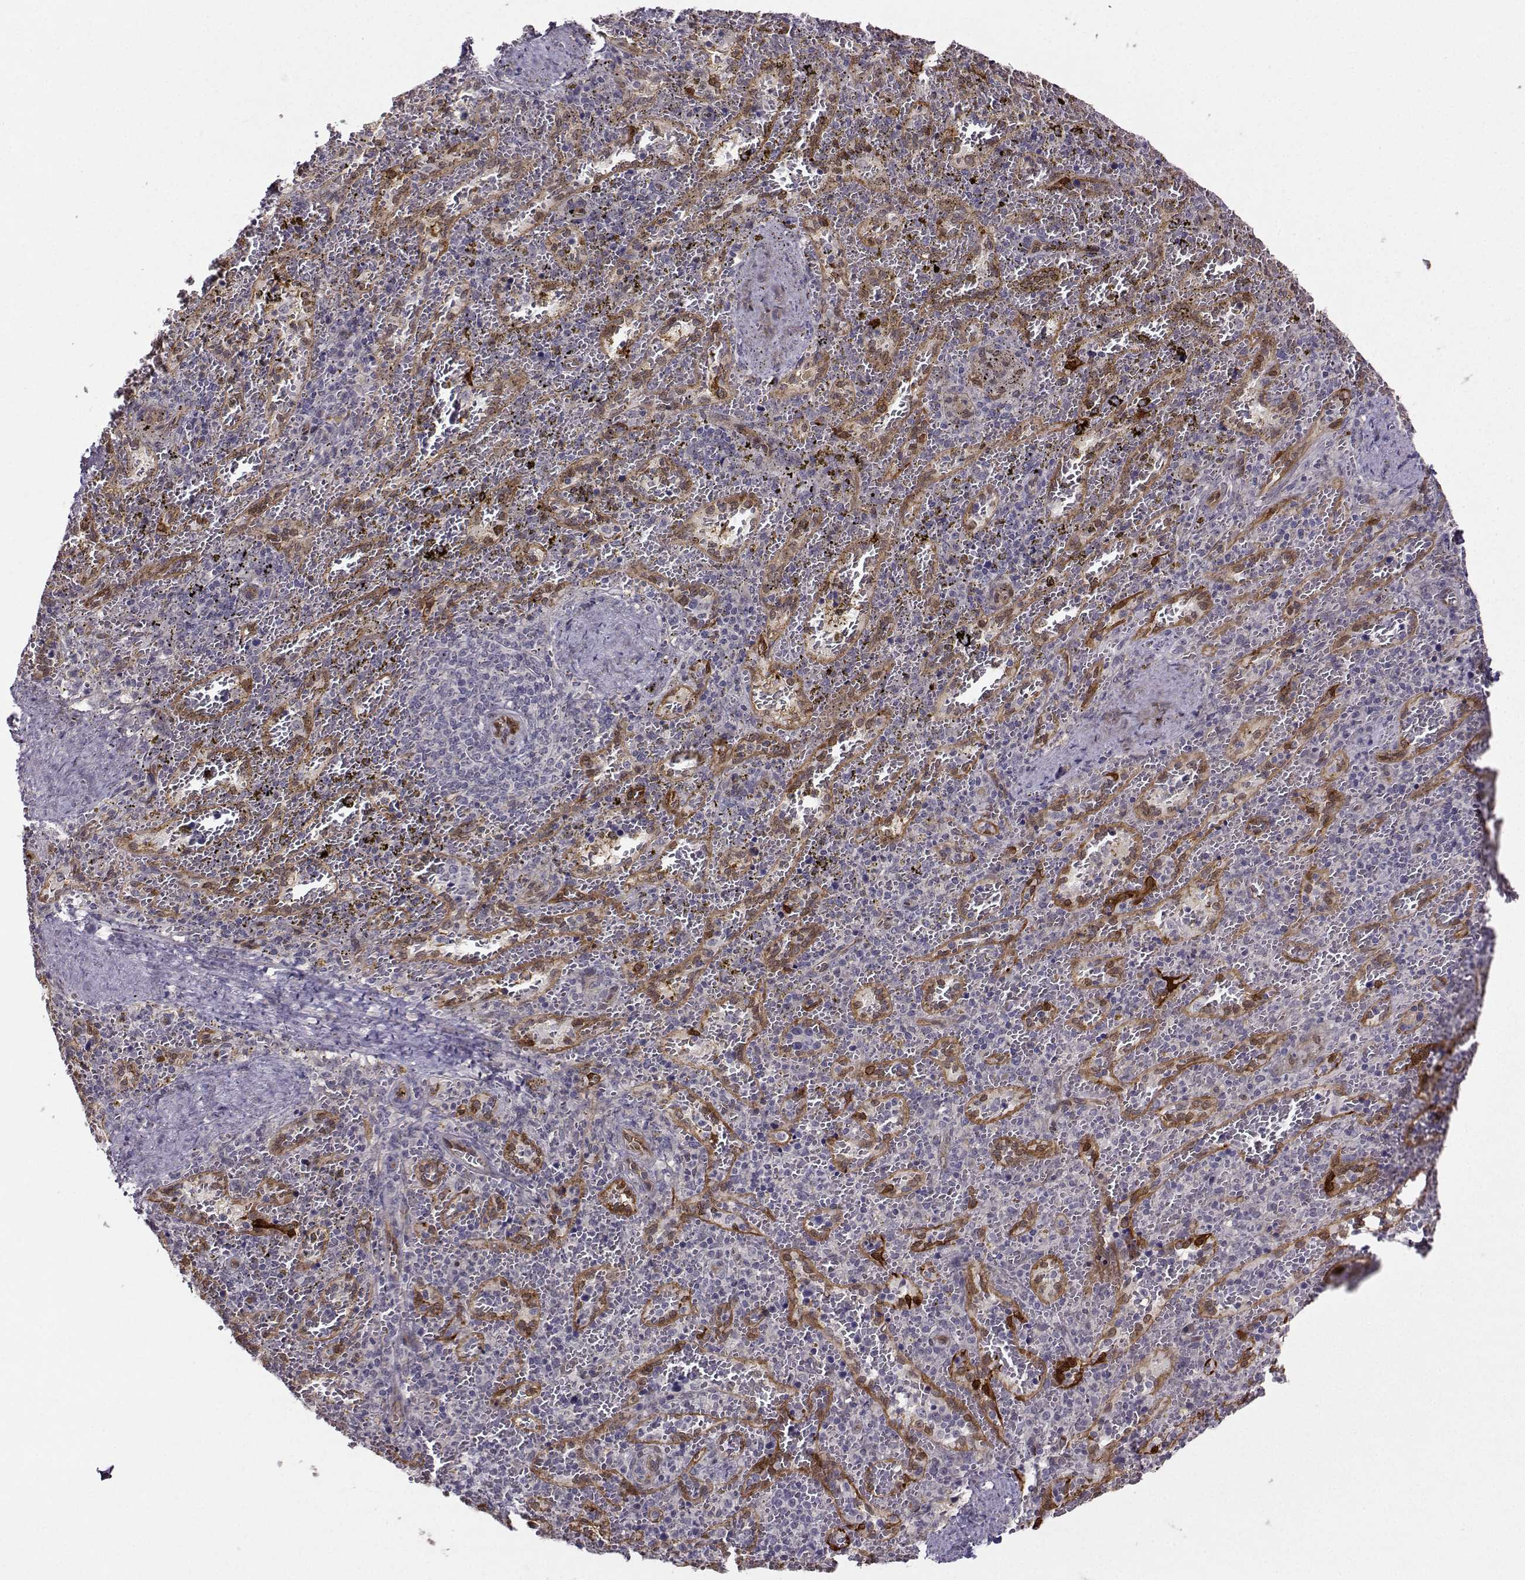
{"staining": {"intensity": "negative", "quantity": "none", "location": "none"}, "tissue": "spleen", "cell_type": "Cells in red pulp", "image_type": "normal", "snomed": [{"axis": "morphology", "description": "Normal tissue, NOS"}, {"axis": "topography", "description": "Spleen"}], "caption": "This is a micrograph of immunohistochemistry staining of benign spleen, which shows no positivity in cells in red pulp. (Immunohistochemistry, brightfield microscopy, high magnification).", "gene": "NQO1", "patient": {"sex": "female", "age": 50}}